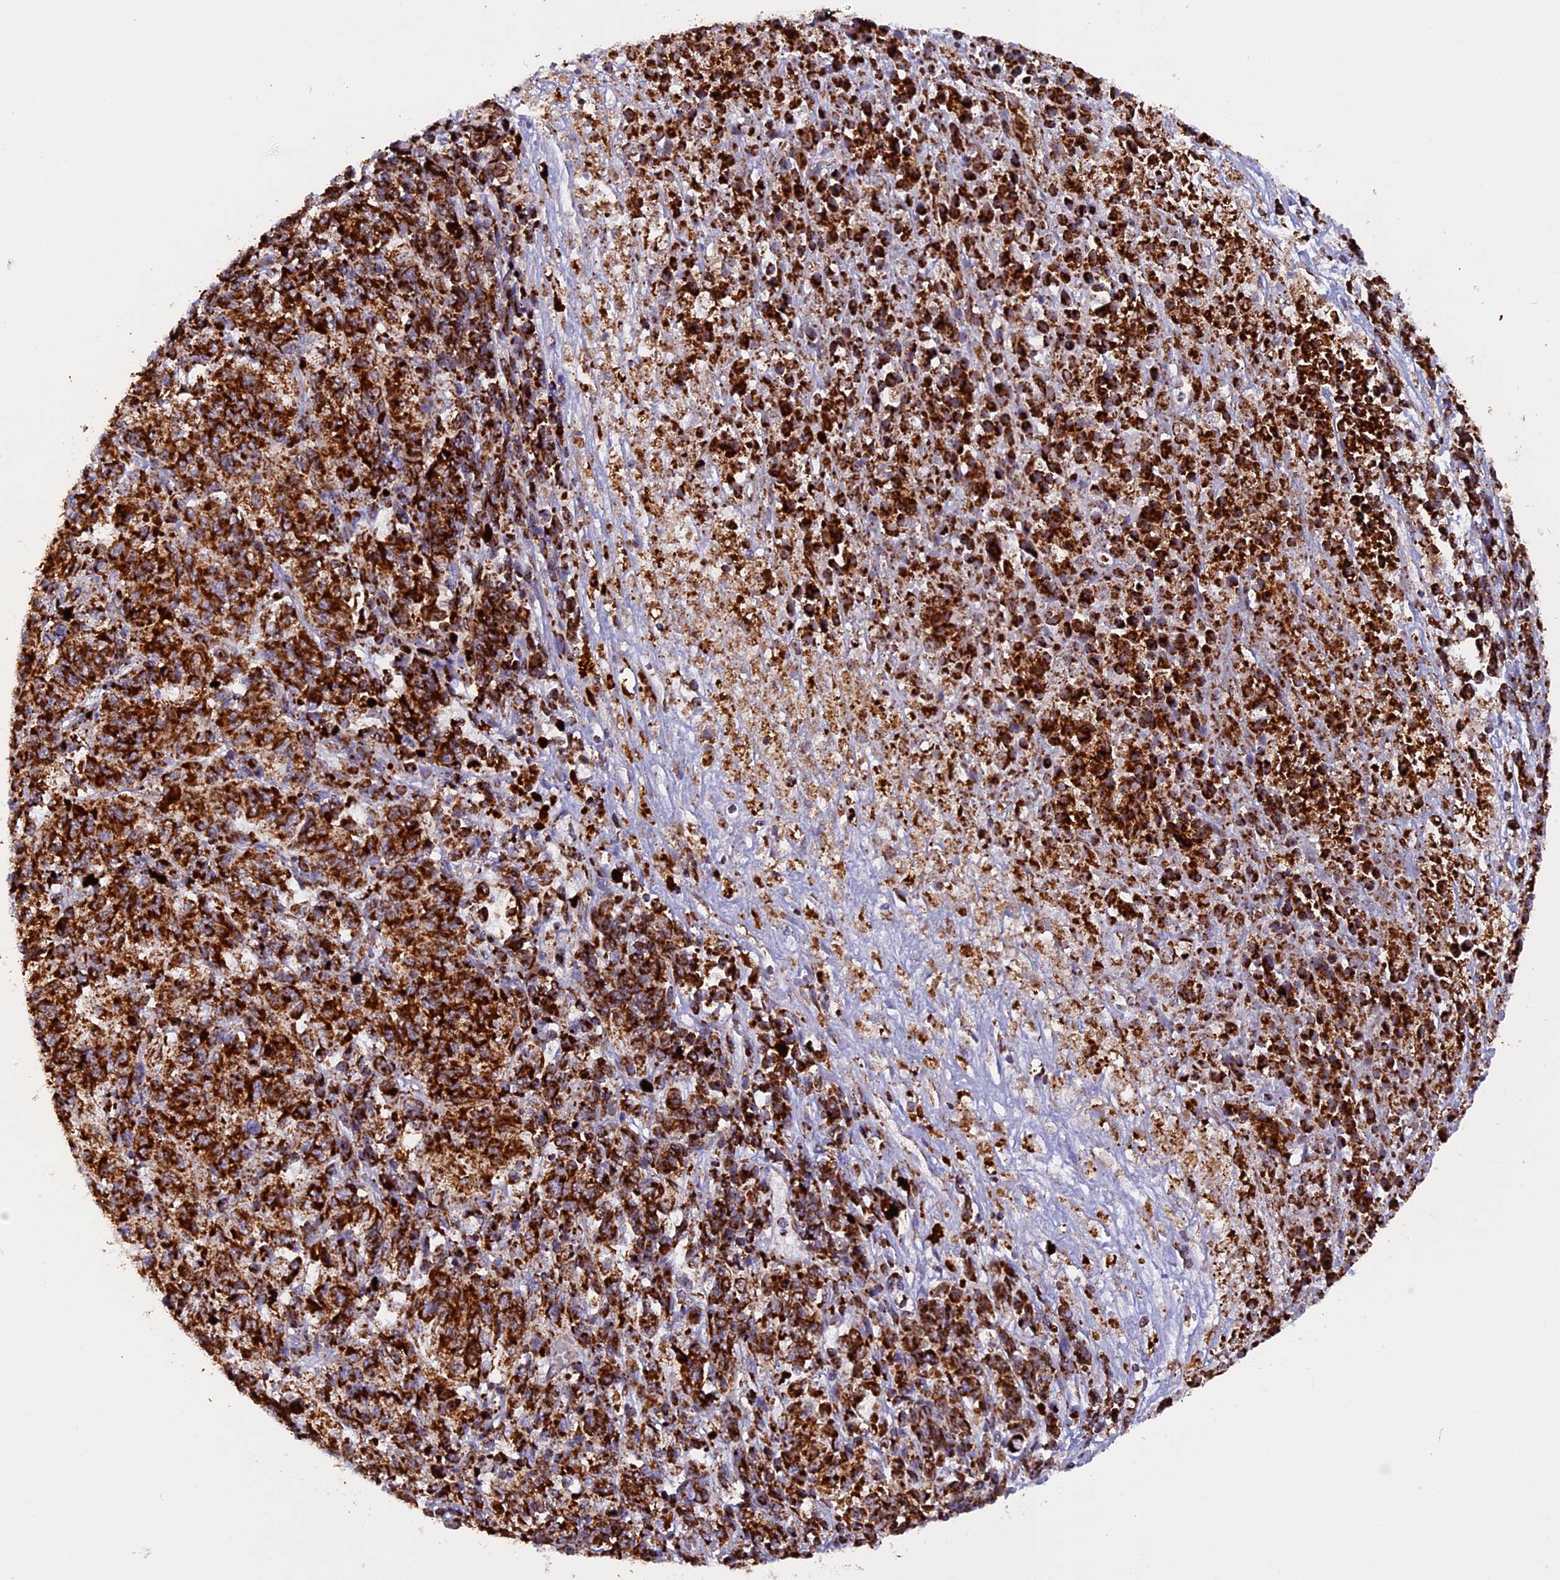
{"staining": {"intensity": "strong", "quantity": ">75%", "location": "cytoplasmic/membranous"}, "tissue": "melanoma", "cell_type": "Tumor cells", "image_type": "cancer", "snomed": [{"axis": "morphology", "description": "Malignant melanoma, Metastatic site"}, {"axis": "topography", "description": "Lung"}], "caption": "IHC image of melanoma stained for a protein (brown), which displays high levels of strong cytoplasmic/membranous staining in approximately >75% of tumor cells.", "gene": "UQCRB", "patient": {"sex": "male", "age": 64}}